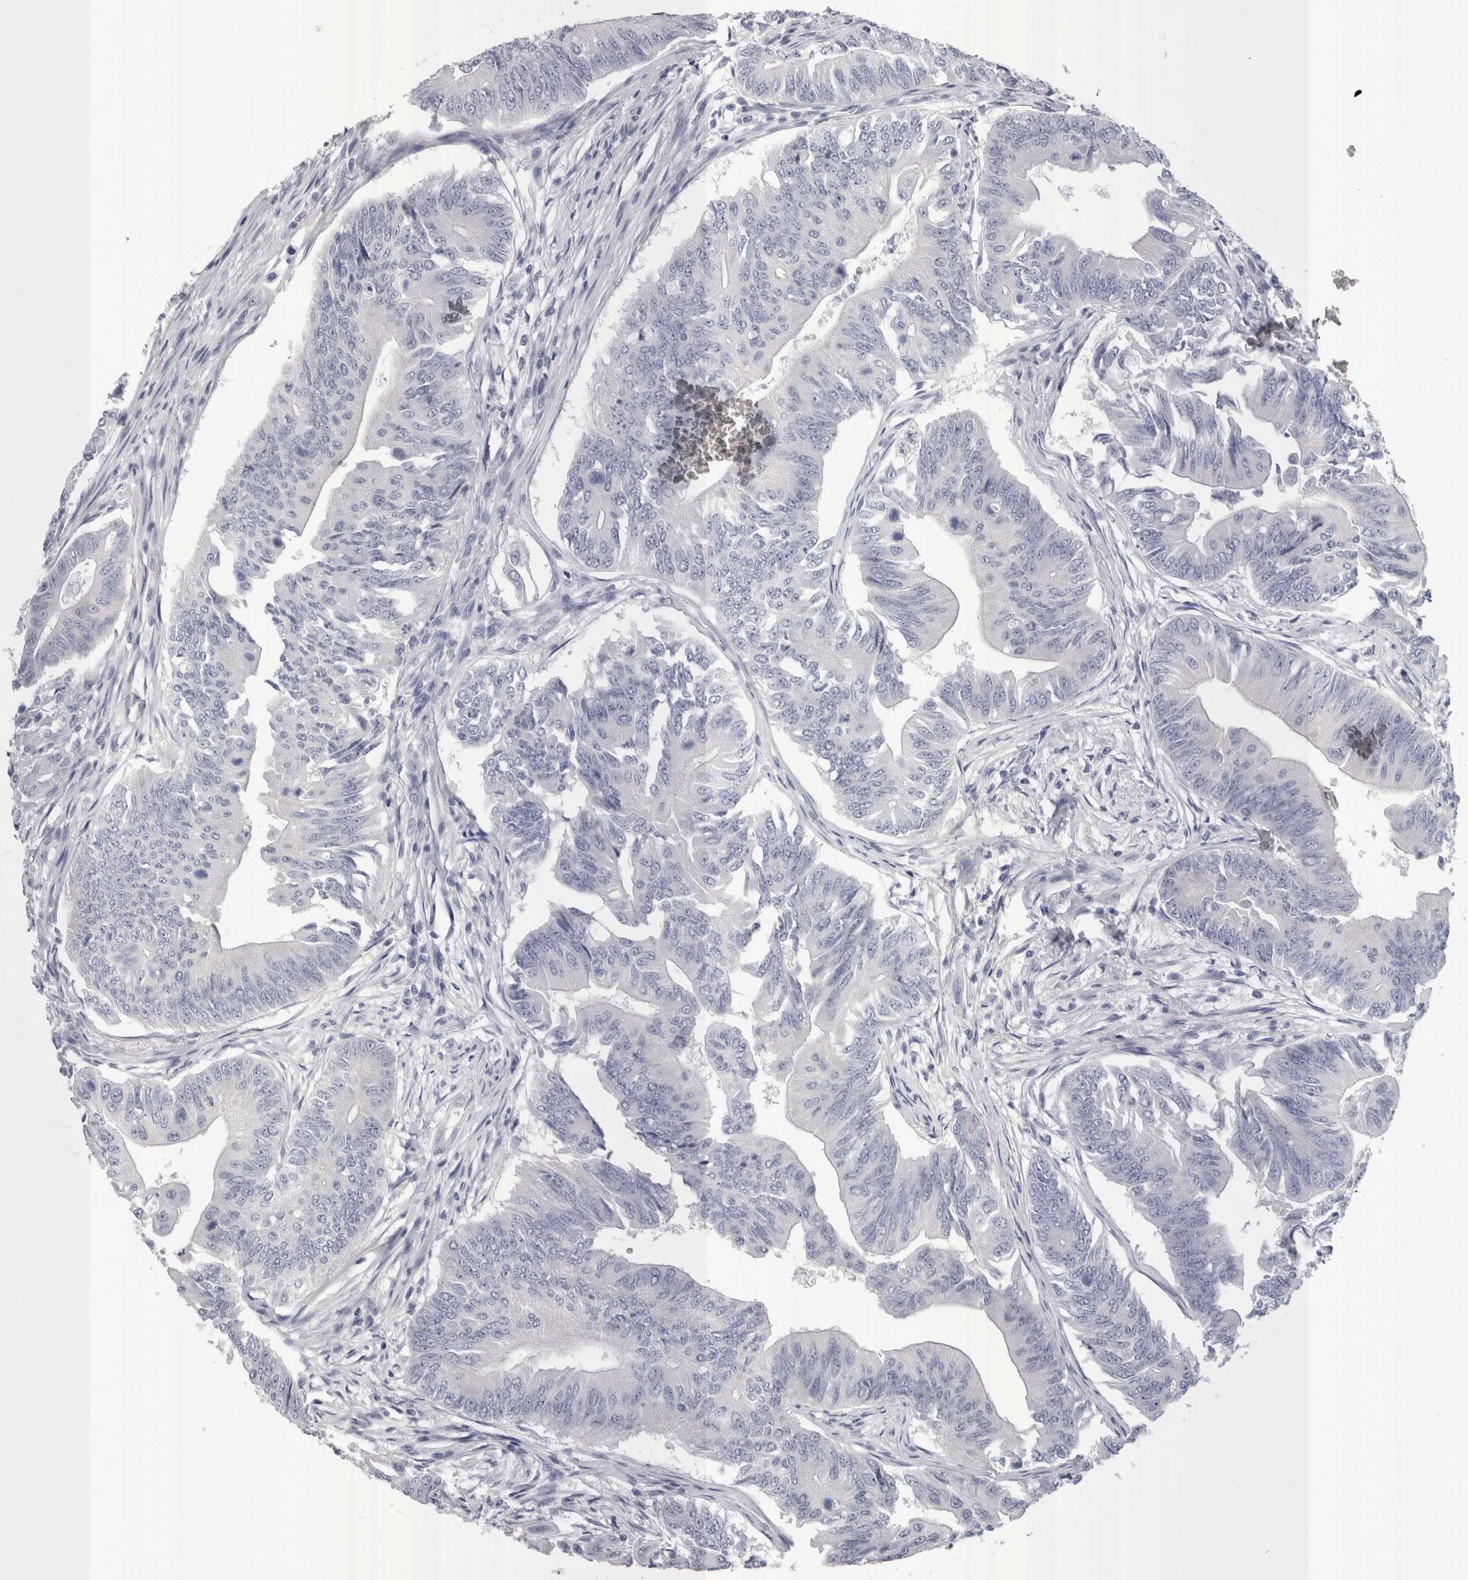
{"staining": {"intensity": "negative", "quantity": "none", "location": "none"}, "tissue": "colorectal cancer", "cell_type": "Tumor cells", "image_type": "cancer", "snomed": [{"axis": "morphology", "description": "Adenoma, NOS"}, {"axis": "morphology", "description": "Adenocarcinoma, NOS"}, {"axis": "topography", "description": "Colon"}], "caption": "Colorectal cancer was stained to show a protein in brown. There is no significant positivity in tumor cells. (DAB IHC visualized using brightfield microscopy, high magnification).", "gene": "PWP2", "patient": {"sex": "male", "age": 79}}